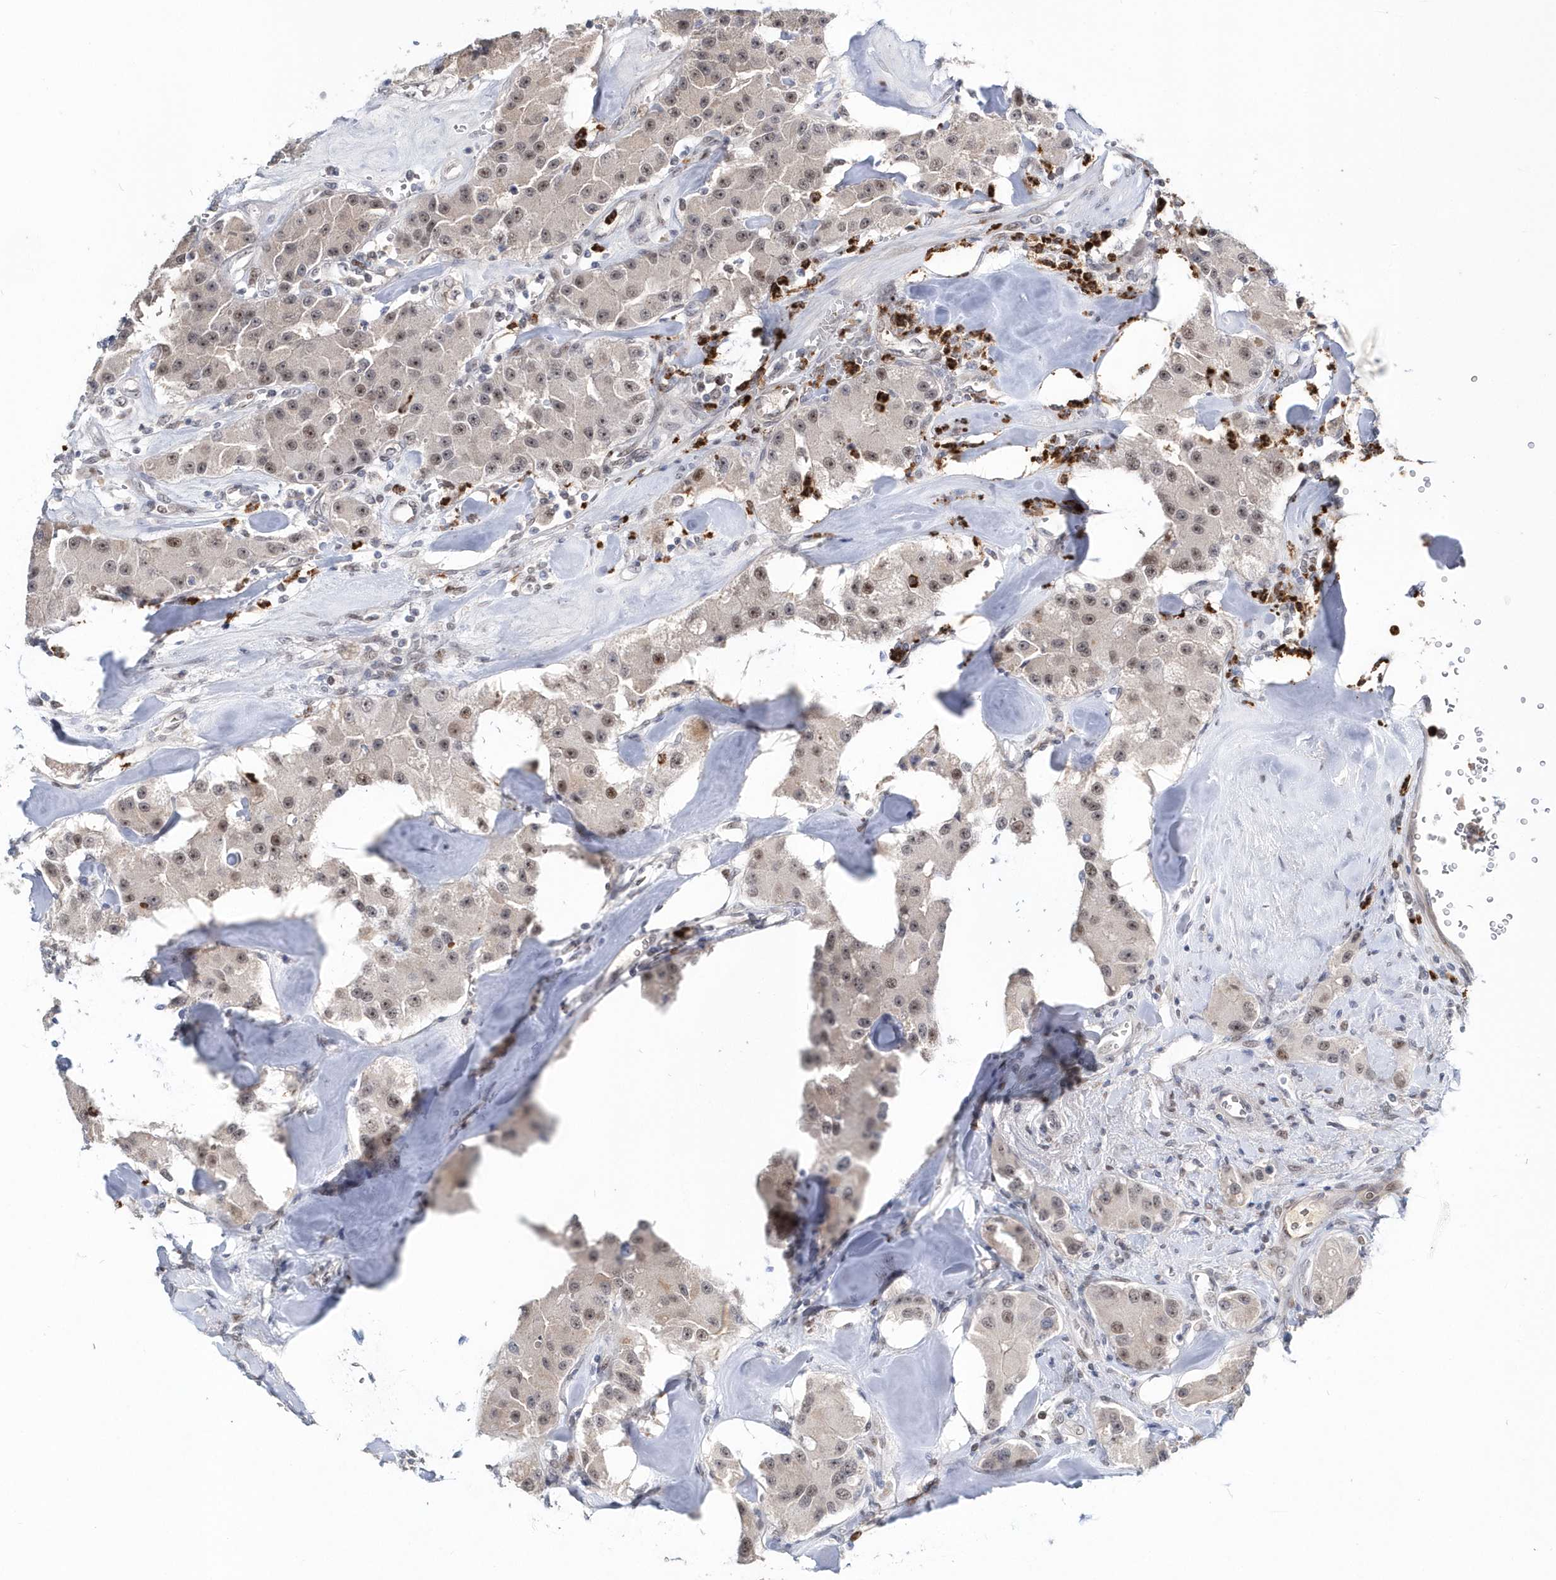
{"staining": {"intensity": "weak", "quantity": "25%-75%", "location": "nuclear"}, "tissue": "carcinoid", "cell_type": "Tumor cells", "image_type": "cancer", "snomed": [{"axis": "morphology", "description": "Carcinoid, malignant, NOS"}, {"axis": "topography", "description": "Pancreas"}], "caption": "The immunohistochemical stain highlights weak nuclear expression in tumor cells of malignant carcinoid tissue. (Brightfield microscopy of DAB IHC at high magnification).", "gene": "ASCL4", "patient": {"sex": "male", "age": 41}}